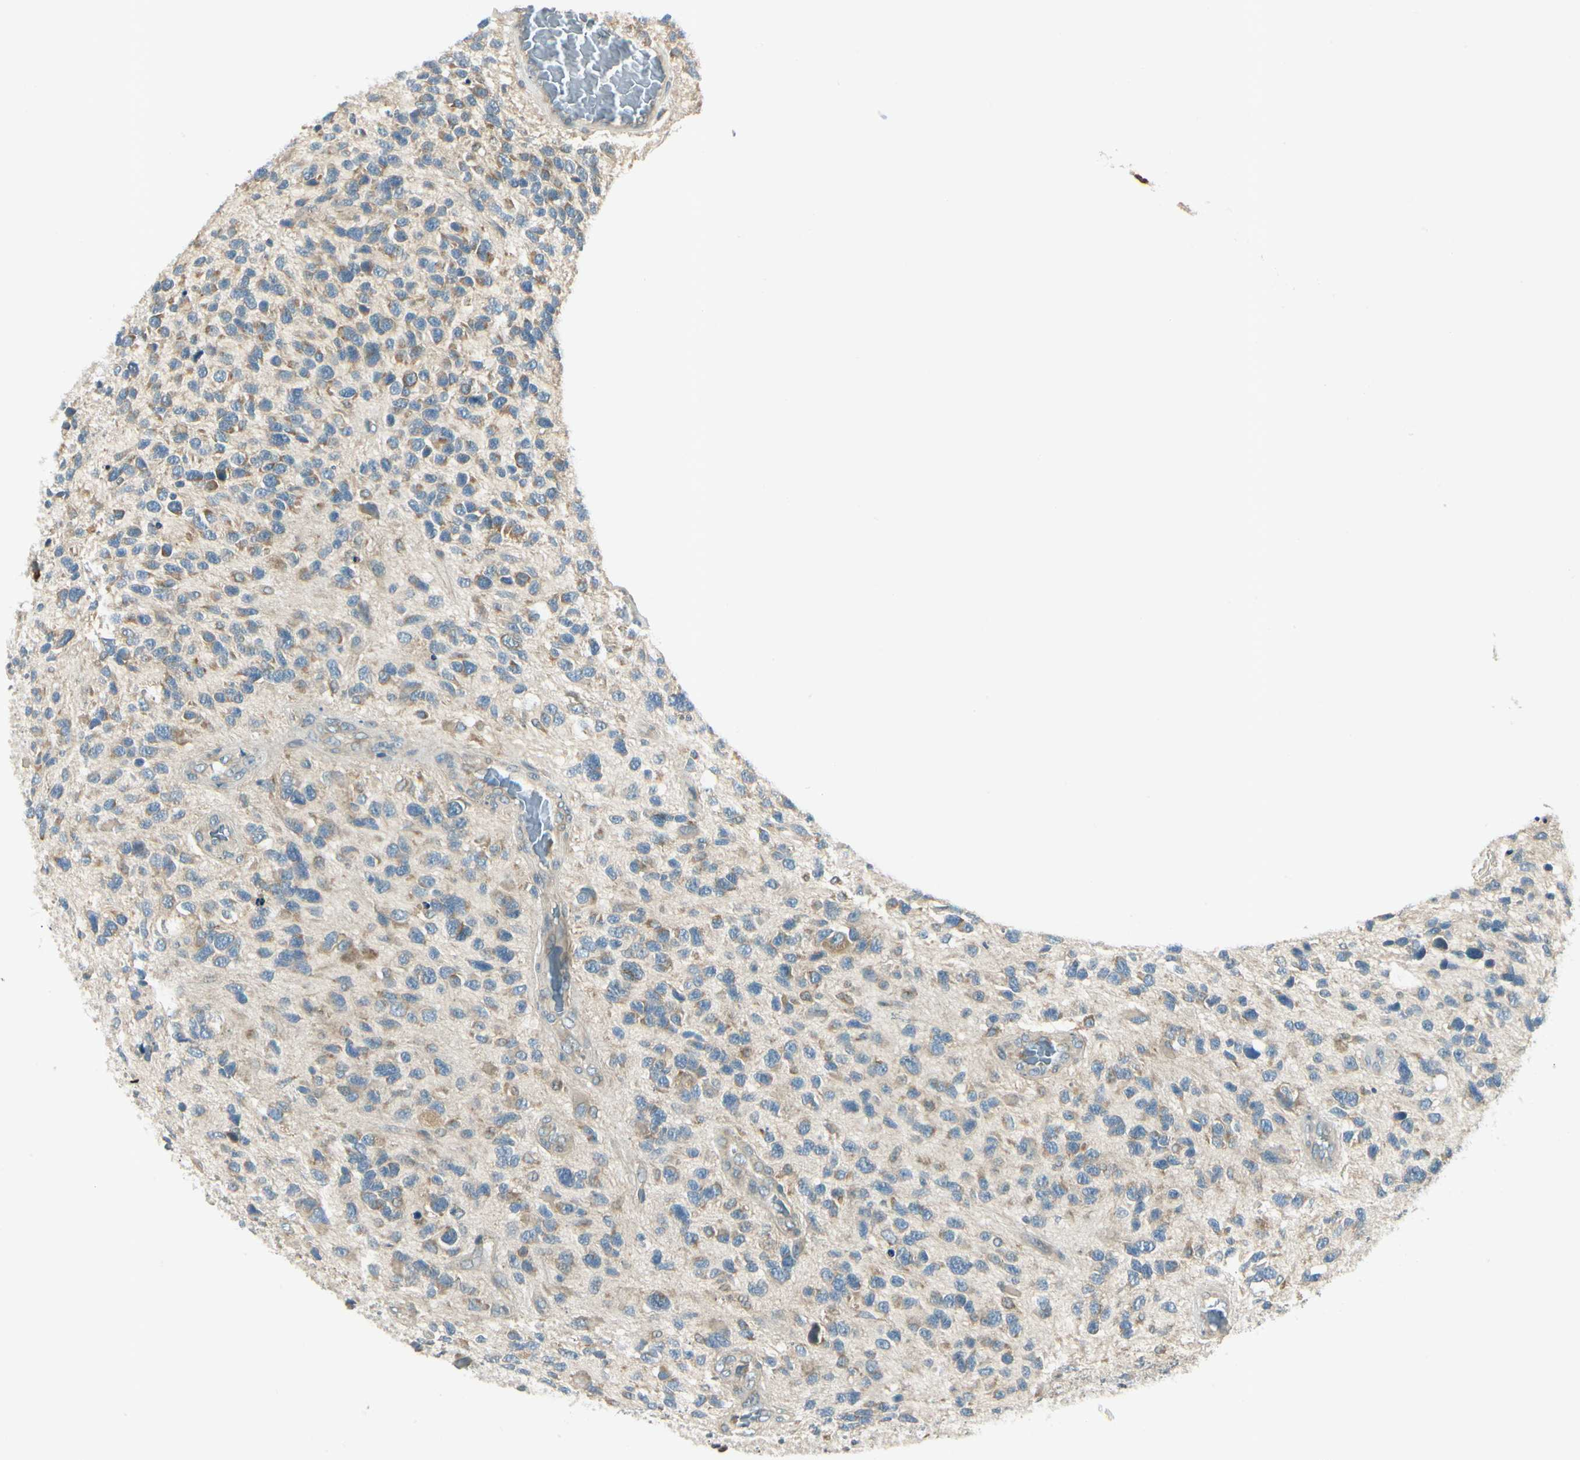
{"staining": {"intensity": "weak", "quantity": ">75%", "location": "cytoplasmic/membranous"}, "tissue": "glioma", "cell_type": "Tumor cells", "image_type": "cancer", "snomed": [{"axis": "morphology", "description": "Glioma, malignant, High grade"}, {"axis": "topography", "description": "Brain"}], "caption": "There is low levels of weak cytoplasmic/membranous expression in tumor cells of high-grade glioma (malignant), as demonstrated by immunohistochemical staining (brown color).", "gene": "BNIP1", "patient": {"sex": "female", "age": 58}}